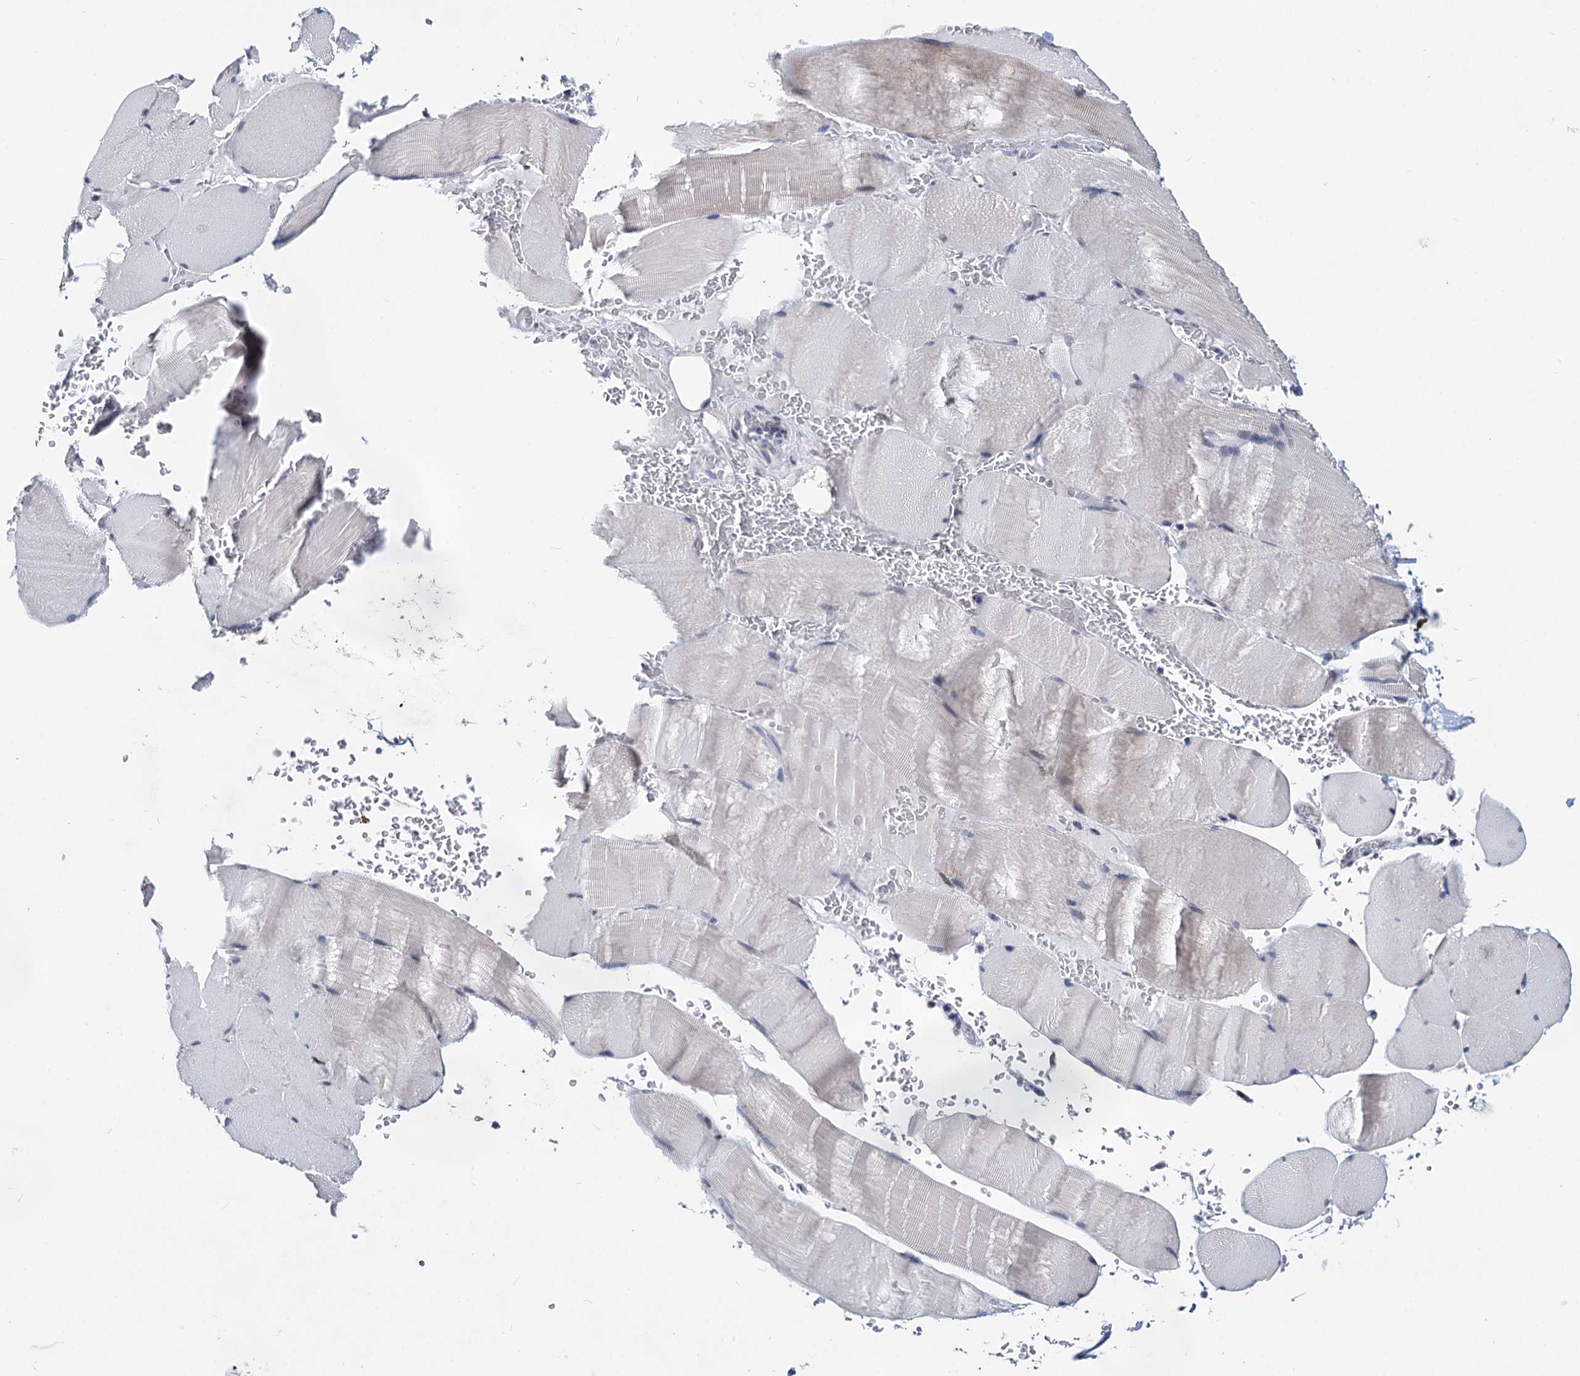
{"staining": {"intensity": "negative", "quantity": "none", "location": "none"}, "tissue": "skeletal muscle", "cell_type": "Myocytes", "image_type": "normal", "snomed": [{"axis": "morphology", "description": "Normal tissue, NOS"}, {"axis": "topography", "description": "Skeletal muscle"}, {"axis": "topography", "description": "Head-Neck"}], "caption": "The photomicrograph demonstrates no staining of myocytes in unremarkable skeletal muscle.", "gene": "MAGEA4", "patient": {"sex": "male", "age": 66}}